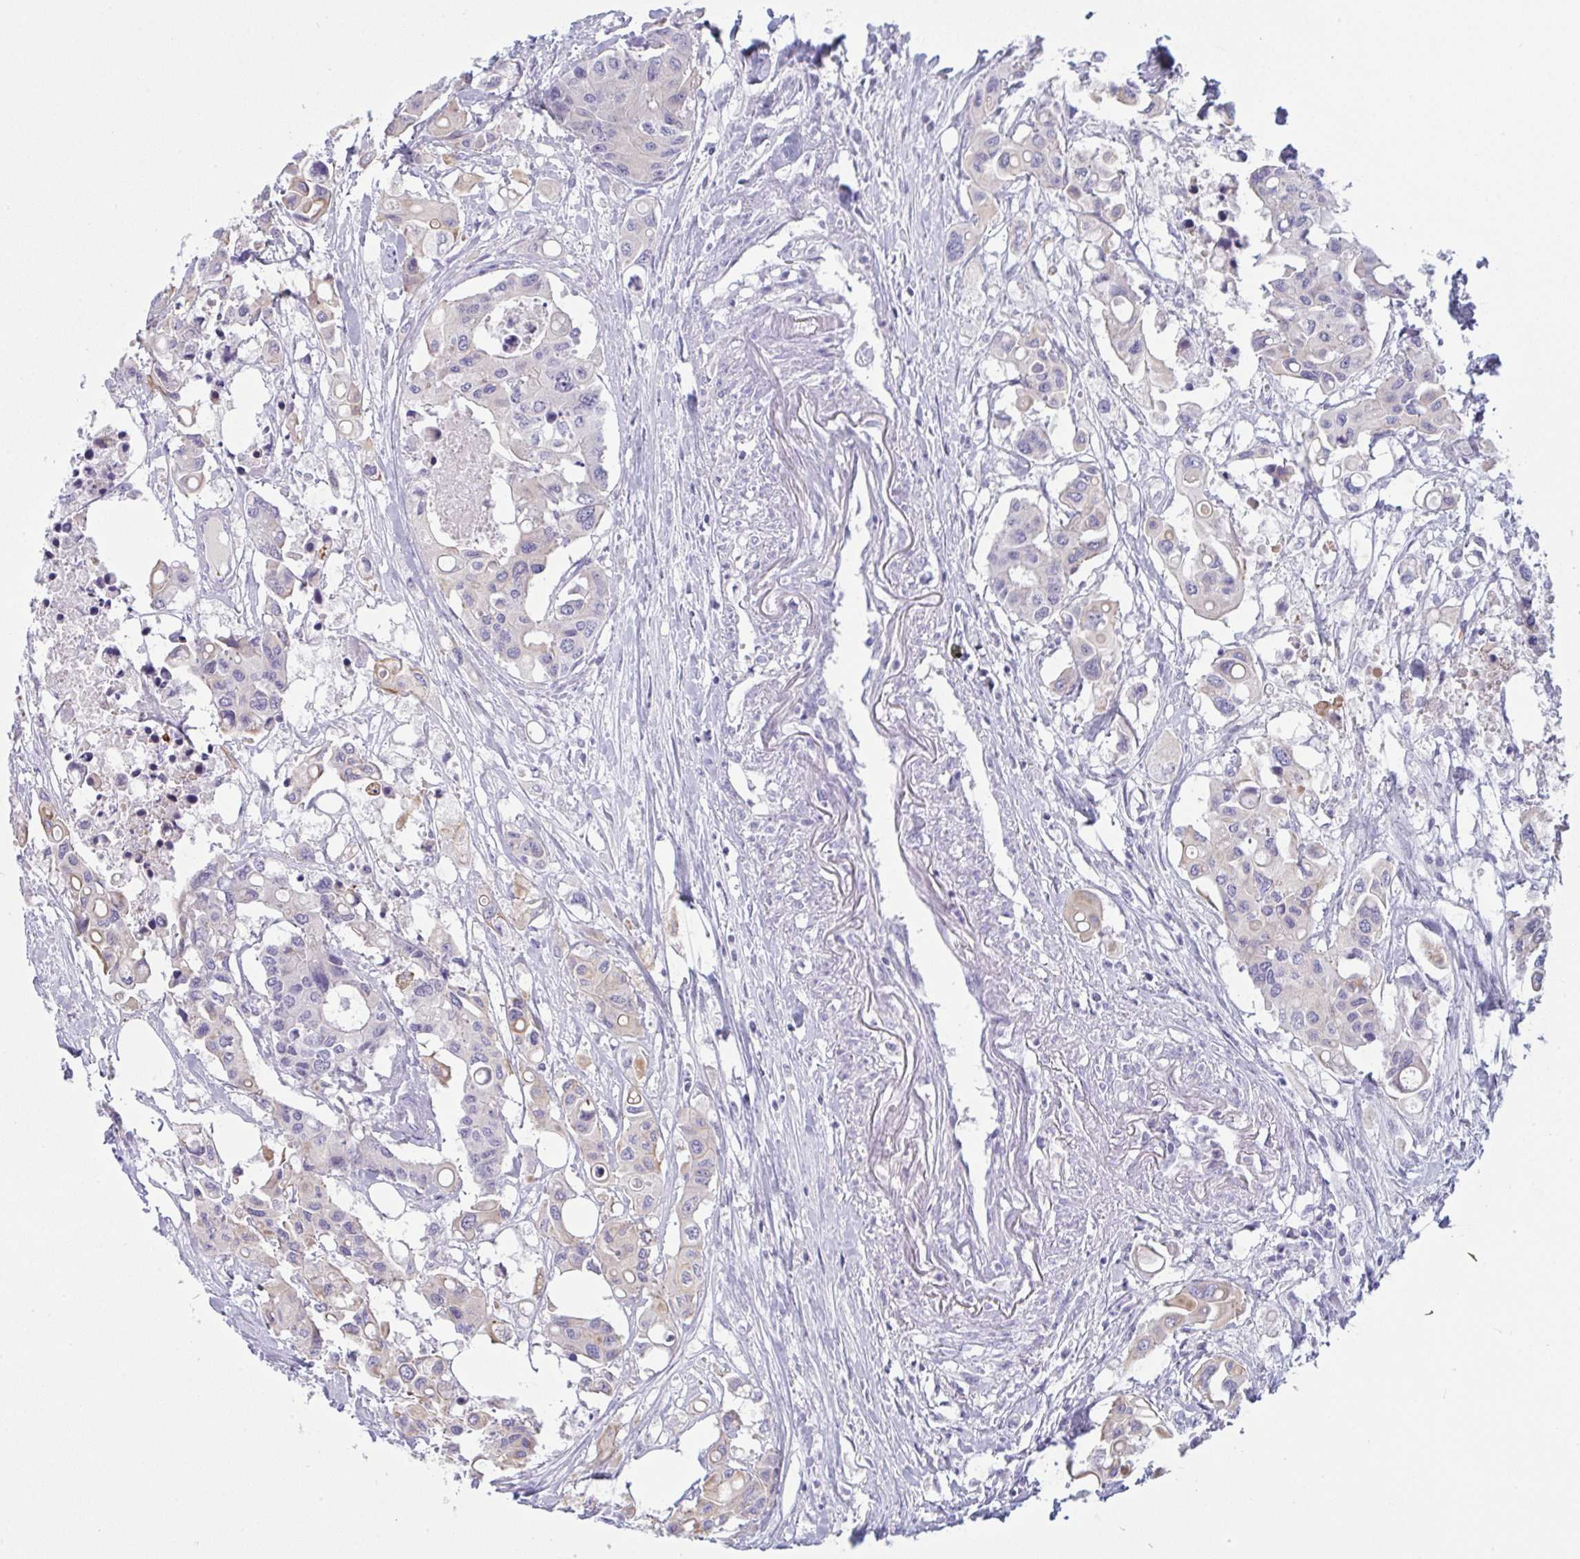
{"staining": {"intensity": "negative", "quantity": "none", "location": "none"}, "tissue": "colorectal cancer", "cell_type": "Tumor cells", "image_type": "cancer", "snomed": [{"axis": "morphology", "description": "Adenocarcinoma, NOS"}, {"axis": "topography", "description": "Colon"}], "caption": "Tumor cells show no significant protein expression in adenocarcinoma (colorectal).", "gene": "TENT5D", "patient": {"sex": "male", "age": 77}}